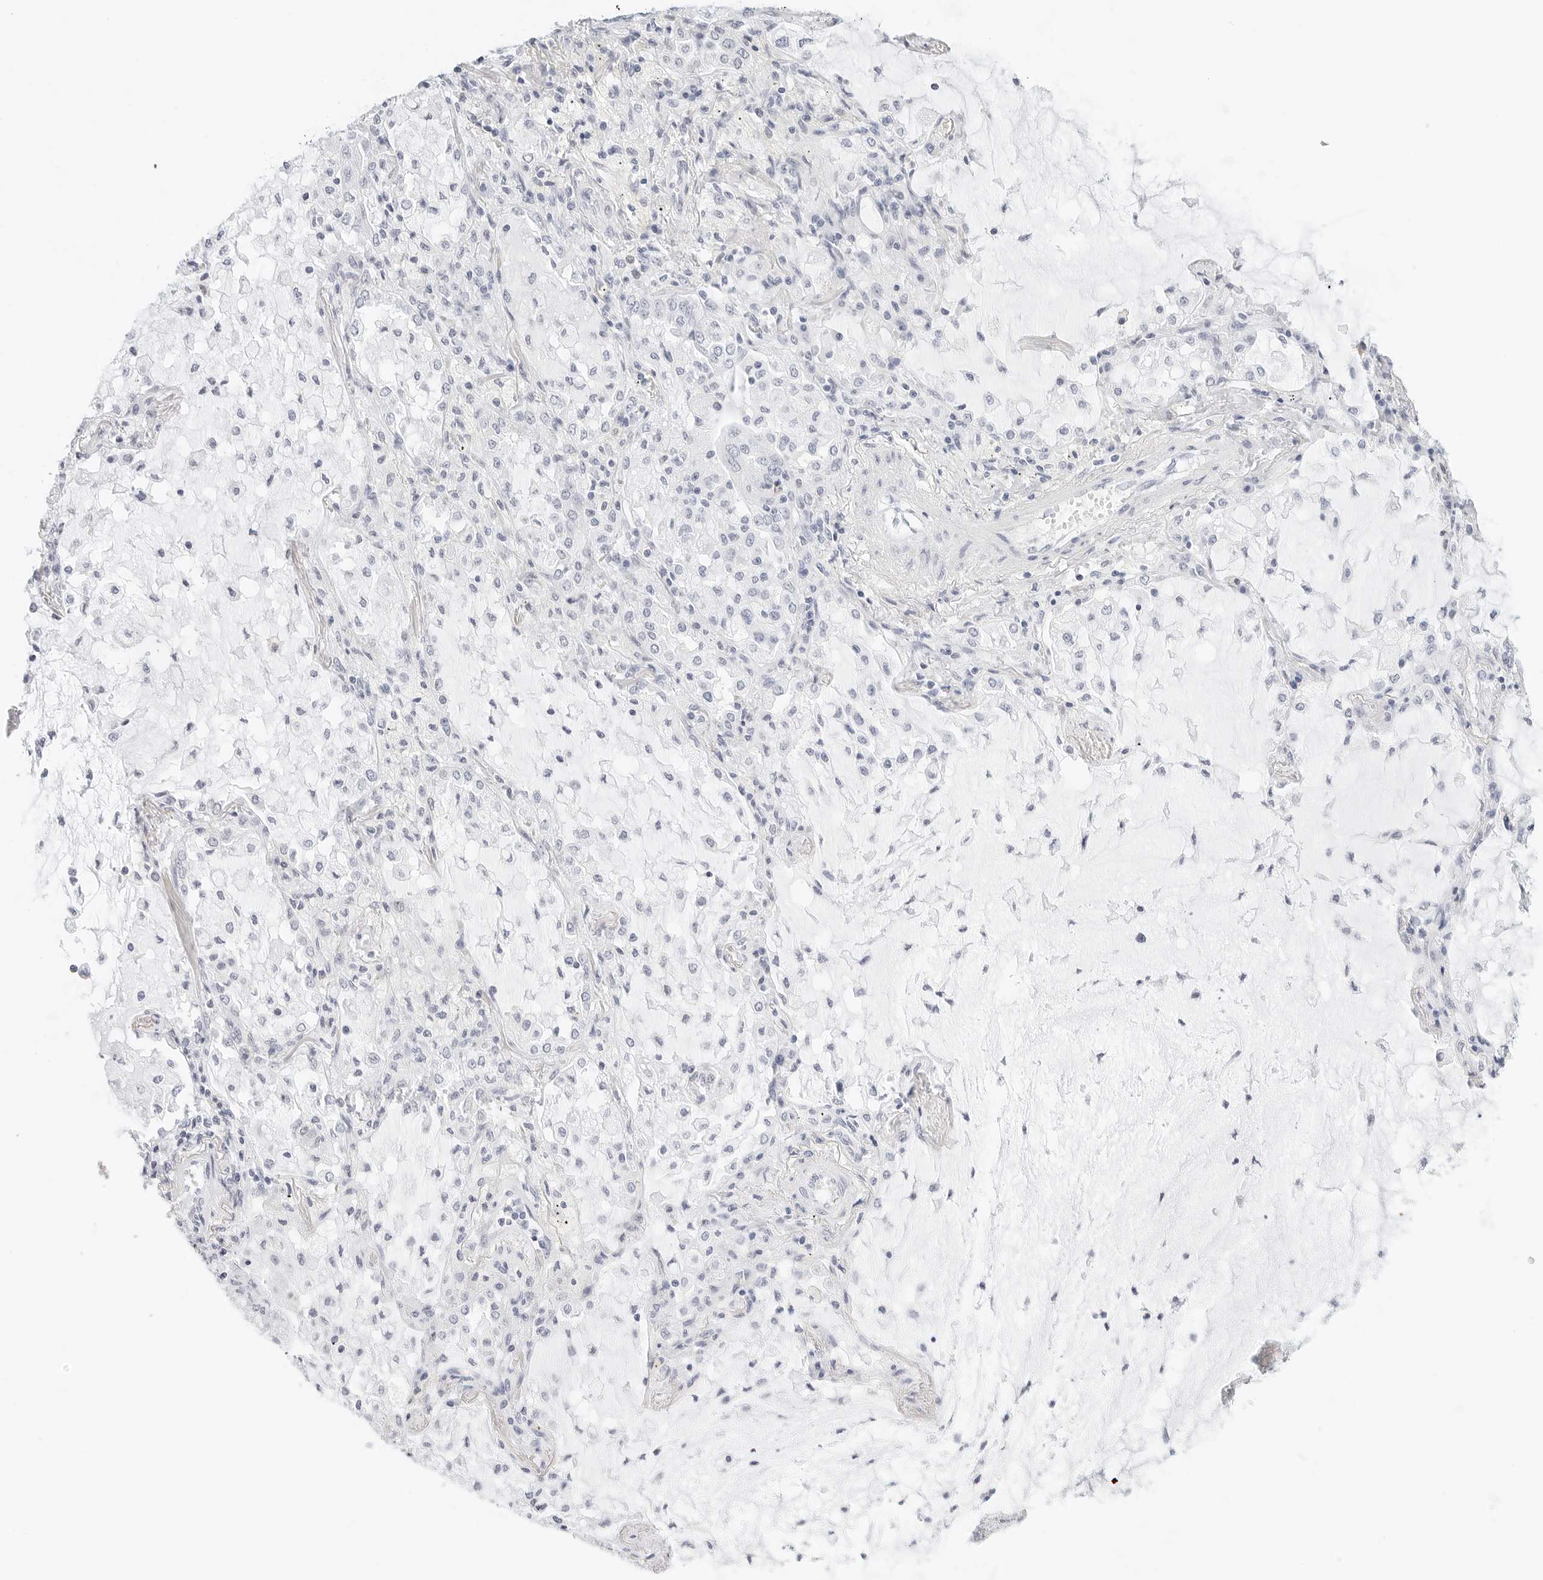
{"staining": {"intensity": "negative", "quantity": "none", "location": "none"}, "tissue": "lung cancer", "cell_type": "Tumor cells", "image_type": "cancer", "snomed": [{"axis": "morphology", "description": "Adenocarcinoma, NOS"}, {"axis": "topography", "description": "Lung"}], "caption": "Adenocarcinoma (lung) stained for a protein using immunohistochemistry exhibits no staining tumor cells.", "gene": "CD22", "patient": {"sex": "female", "age": 70}}